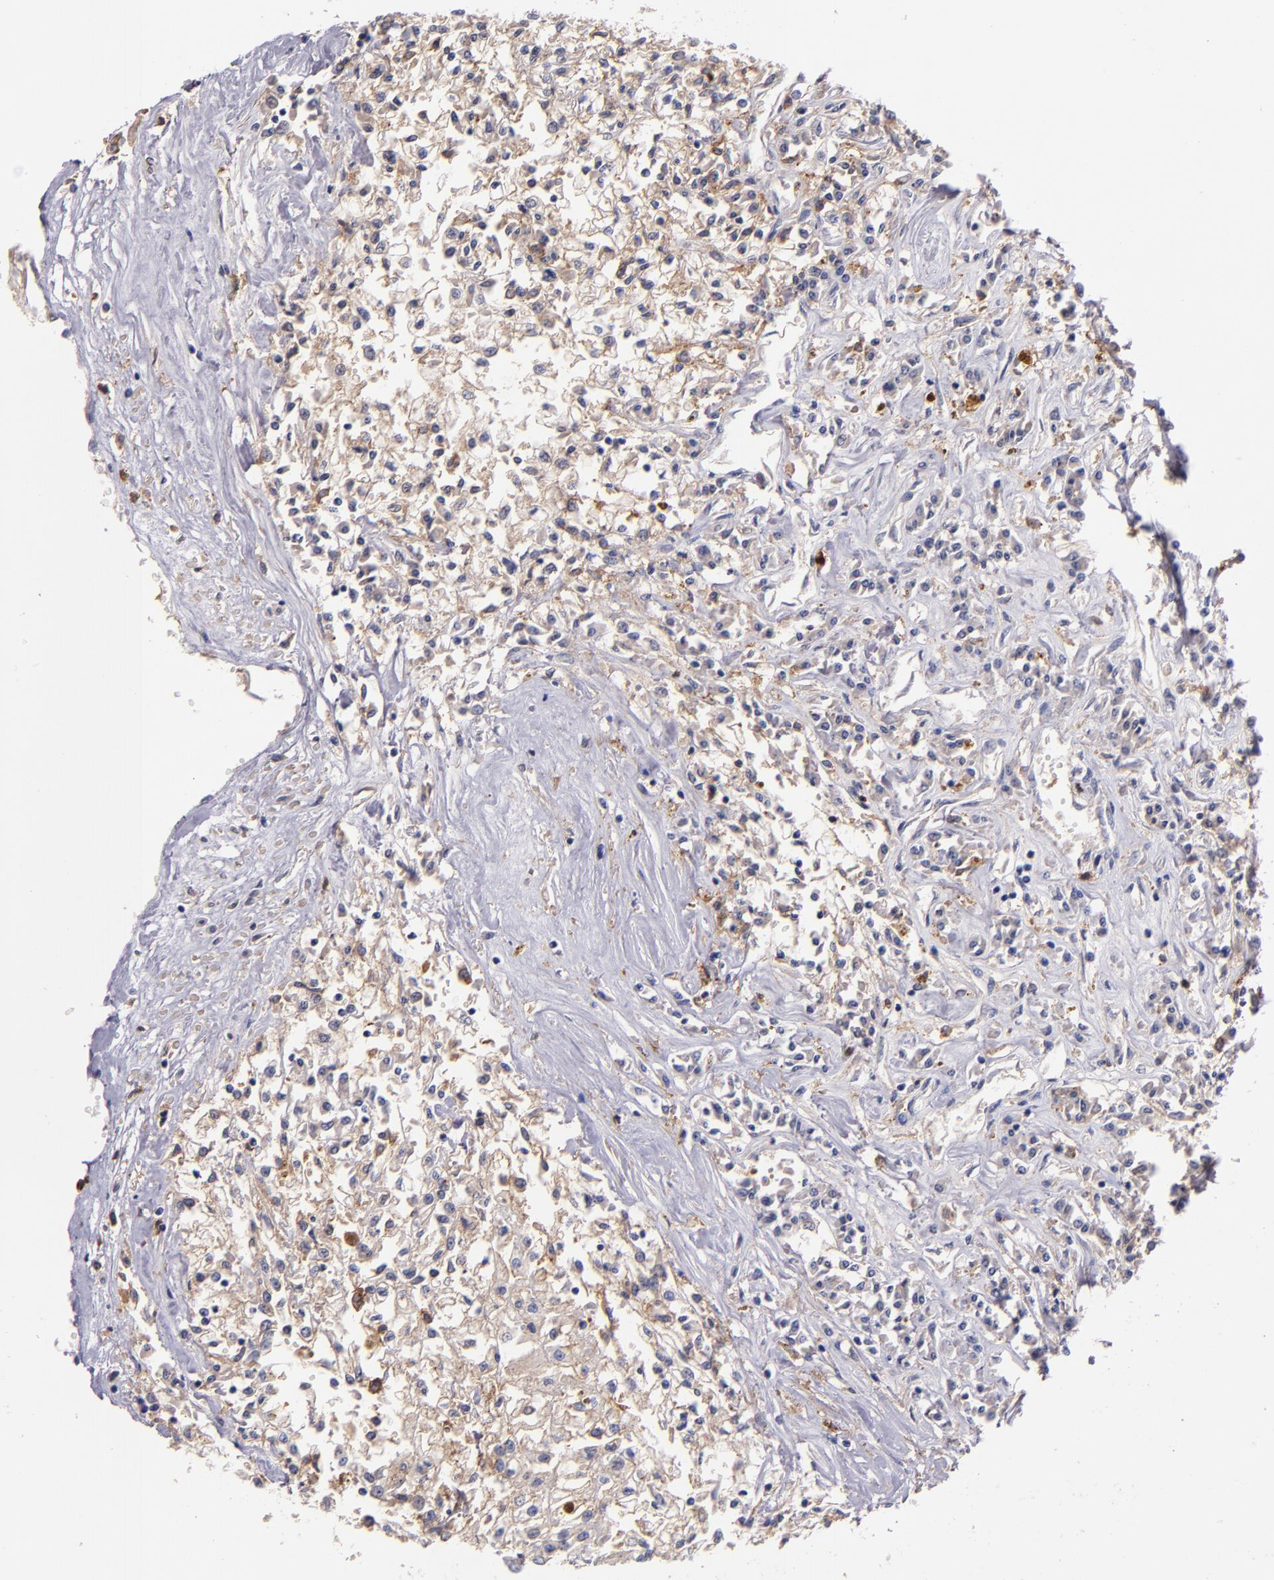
{"staining": {"intensity": "weak", "quantity": "25%-75%", "location": "cytoplasmic/membranous"}, "tissue": "renal cancer", "cell_type": "Tumor cells", "image_type": "cancer", "snomed": [{"axis": "morphology", "description": "Adenocarcinoma, NOS"}, {"axis": "topography", "description": "Kidney"}], "caption": "This photomicrograph demonstrates immunohistochemistry (IHC) staining of human renal adenocarcinoma, with low weak cytoplasmic/membranous staining in approximately 25%-75% of tumor cells.", "gene": "C5AR1", "patient": {"sex": "male", "age": 78}}